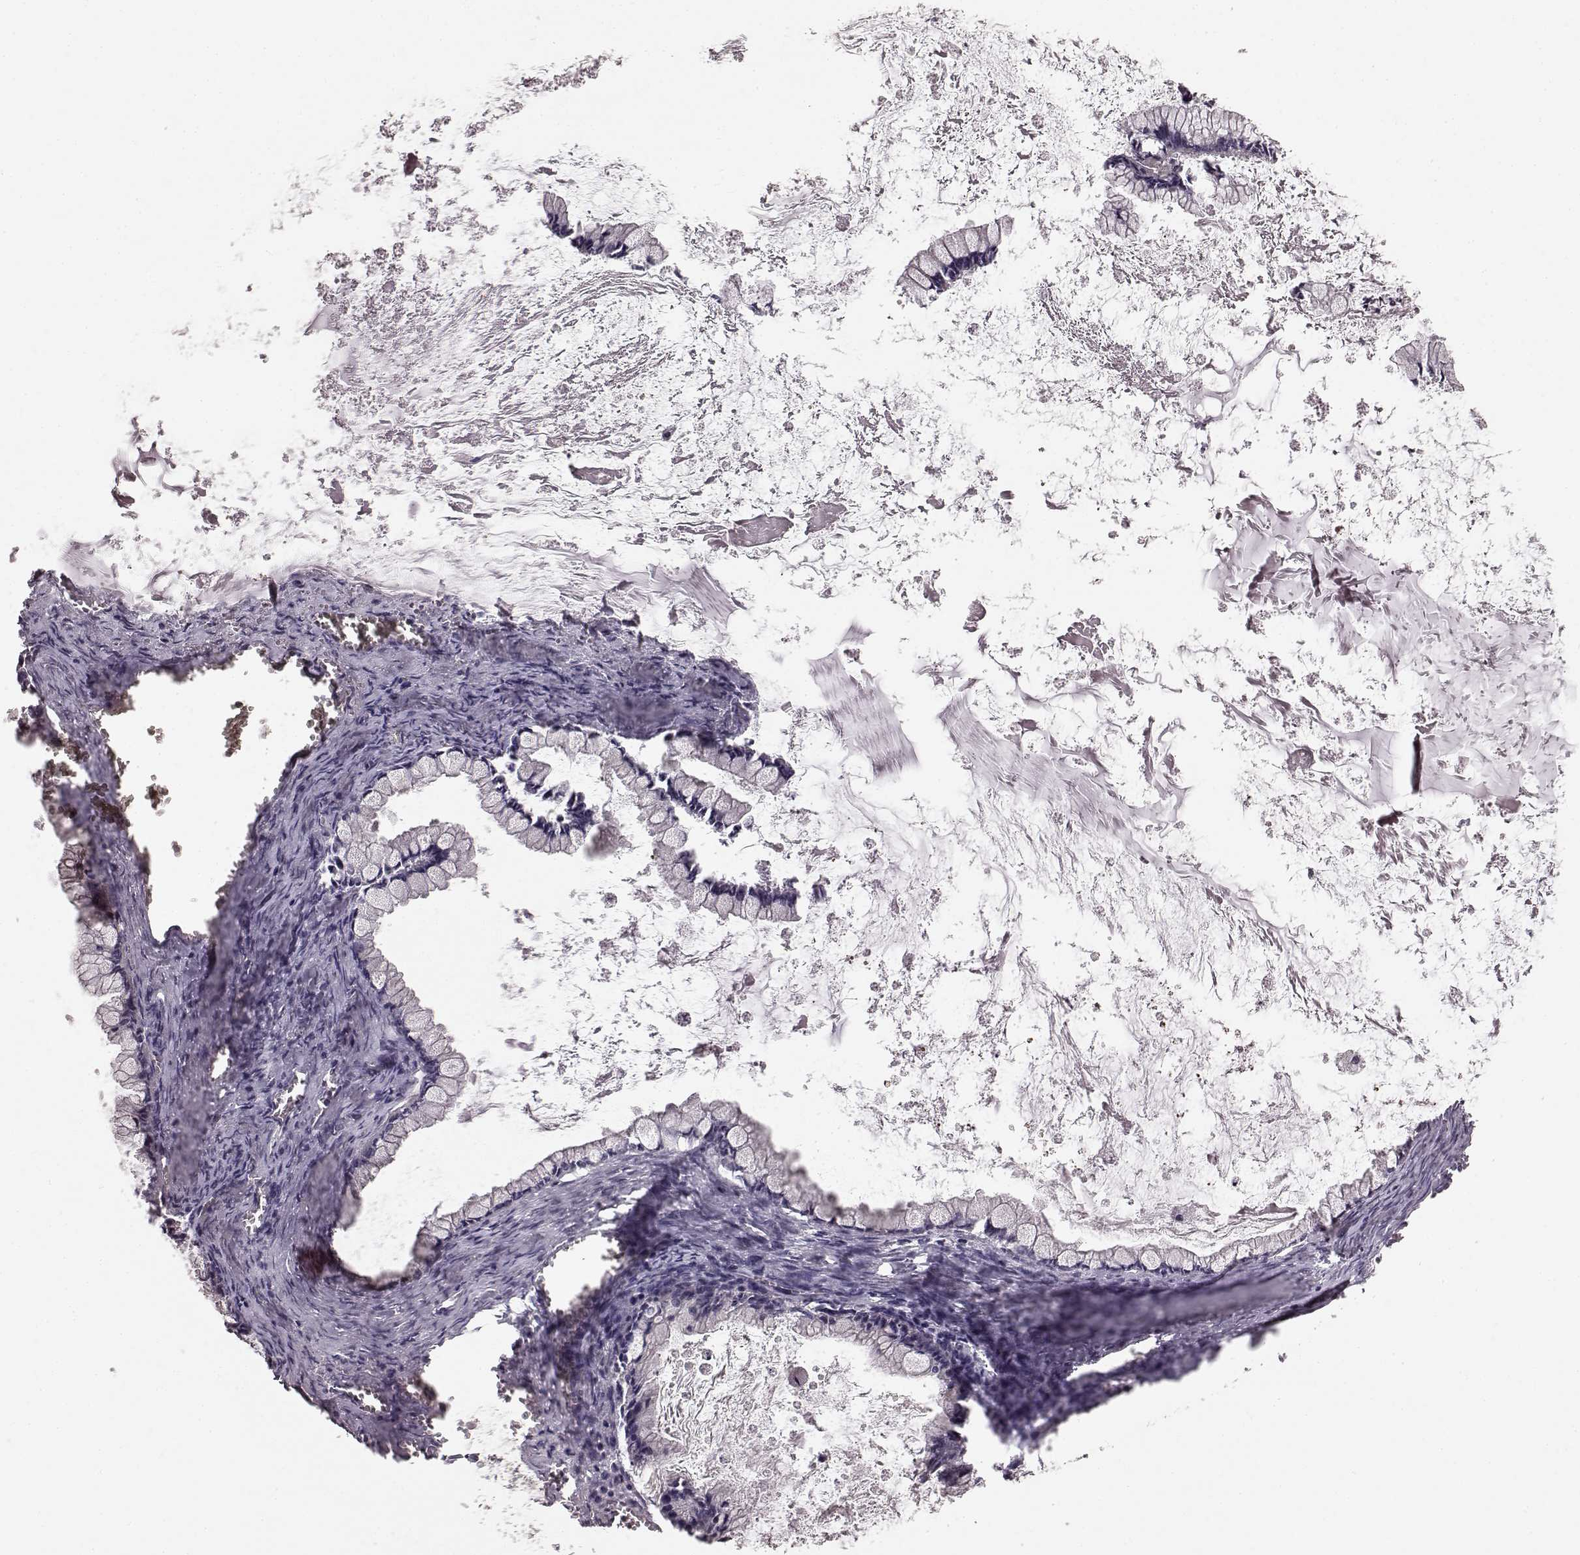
{"staining": {"intensity": "negative", "quantity": "none", "location": "none"}, "tissue": "ovarian cancer", "cell_type": "Tumor cells", "image_type": "cancer", "snomed": [{"axis": "morphology", "description": "Cystadenocarcinoma, mucinous, NOS"}, {"axis": "topography", "description": "Ovary"}], "caption": "Ovarian cancer stained for a protein using immunohistochemistry exhibits no positivity tumor cells.", "gene": "SLC22A18", "patient": {"sex": "female", "age": 67}}